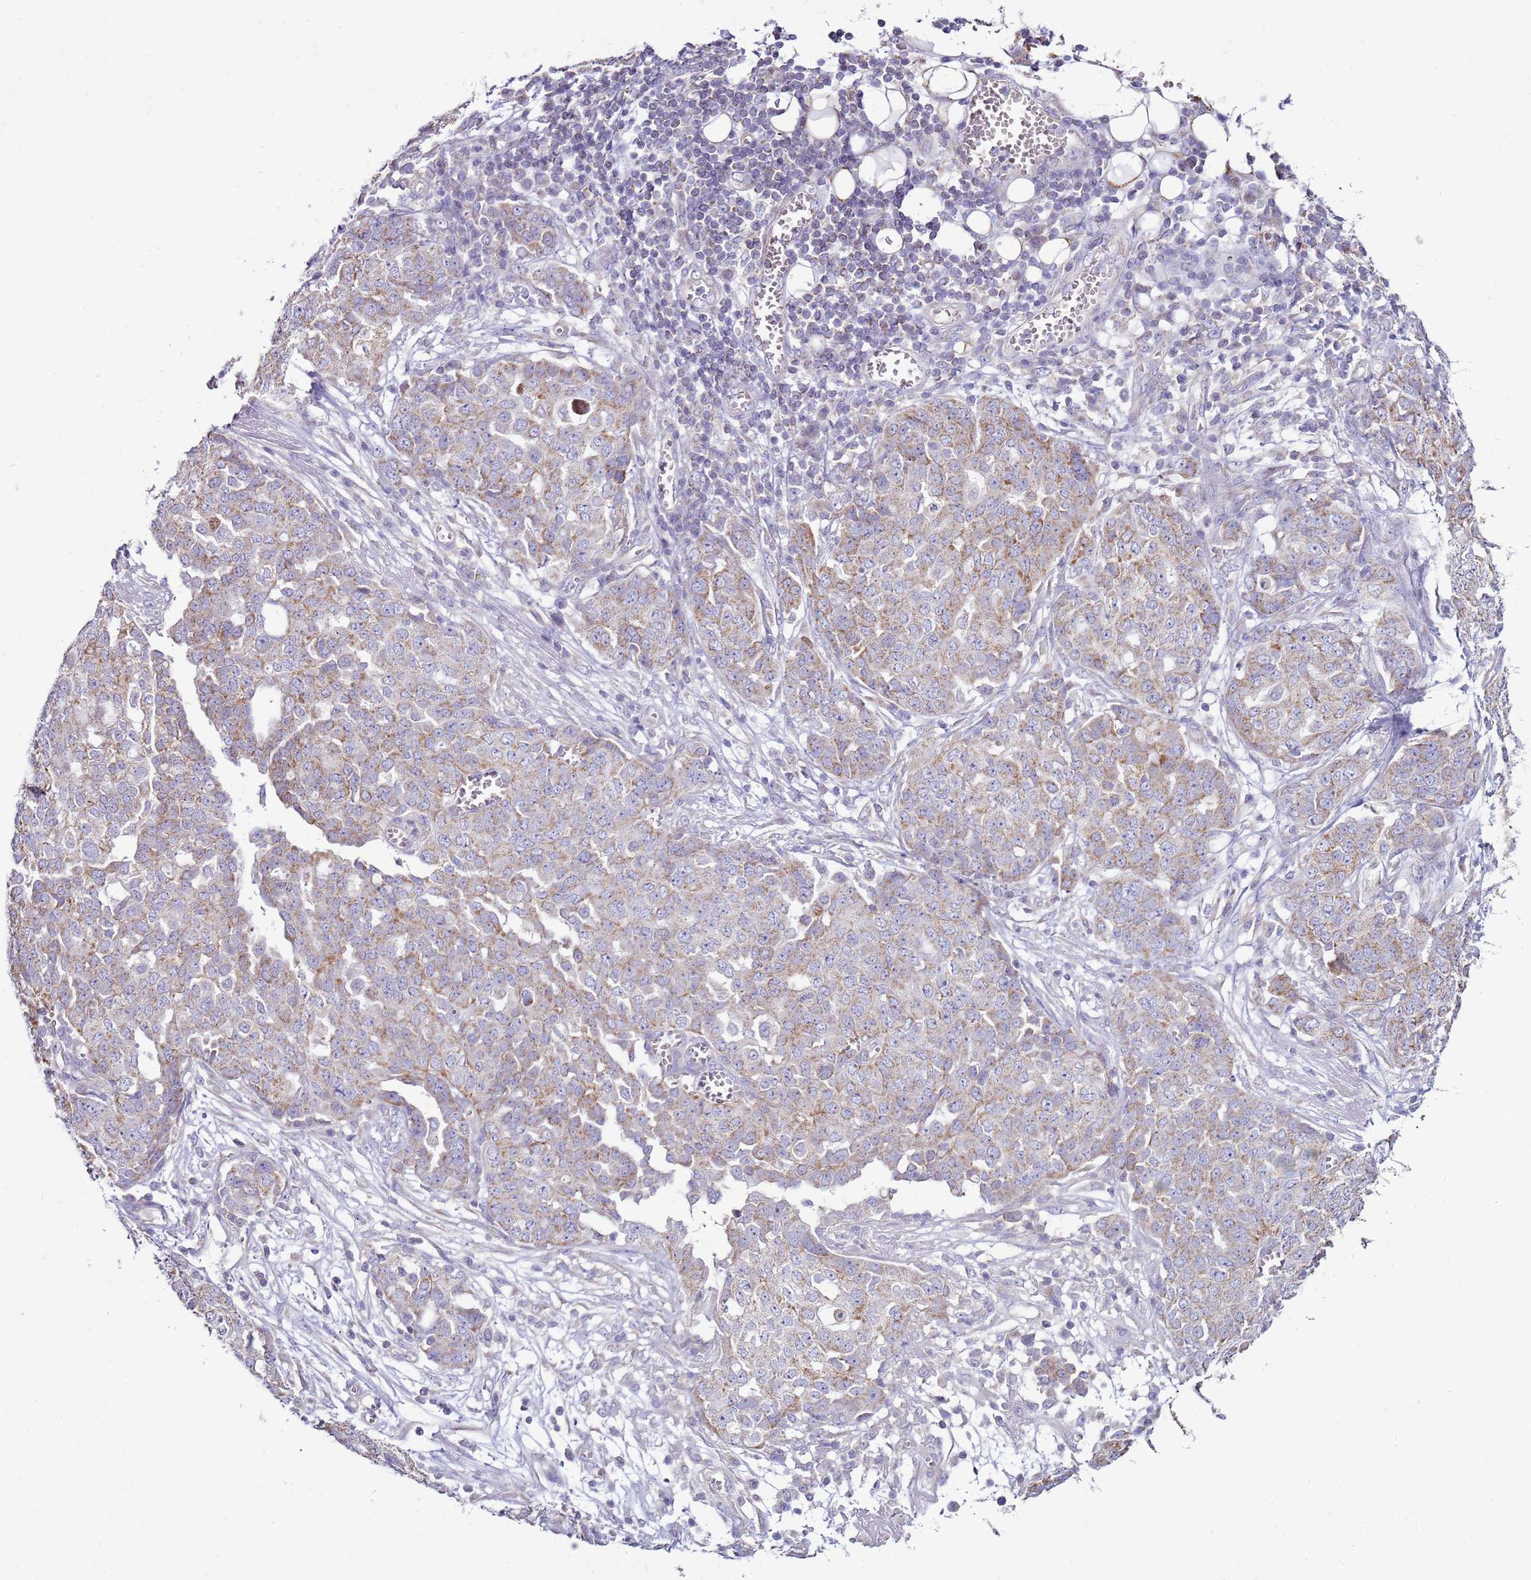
{"staining": {"intensity": "moderate", "quantity": "<25%", "location": "cytoplasmic/membranous"}, "tissue": "ovarian cancer", "cell_type": "Tumor cells", "image_type": "cancer", "snomed": [{"axis": "morphology", "description": "Cystadenocarcinoma, serous, NOS"}, {"axis": "topography", "description": "Soft tissue"}, {"axis": "topography", "description": "Ovary"}], "caption": "IHC staining of serous cystadenocarcinoma (ovarian), which demonstrates low levels of moderate cytoplasmic/membranous expression in about <25% of tumor cells indicating moderate cytoplasmic/membranous protein expression. The staining was performed using DAB (3,3'-diaminobenzidine) (brown) for protein detection and nuclei were counterstained in hematoxylin (blue).", "gene": "TRAPPC4", "patient": {"sex": "female", "age": 57}}